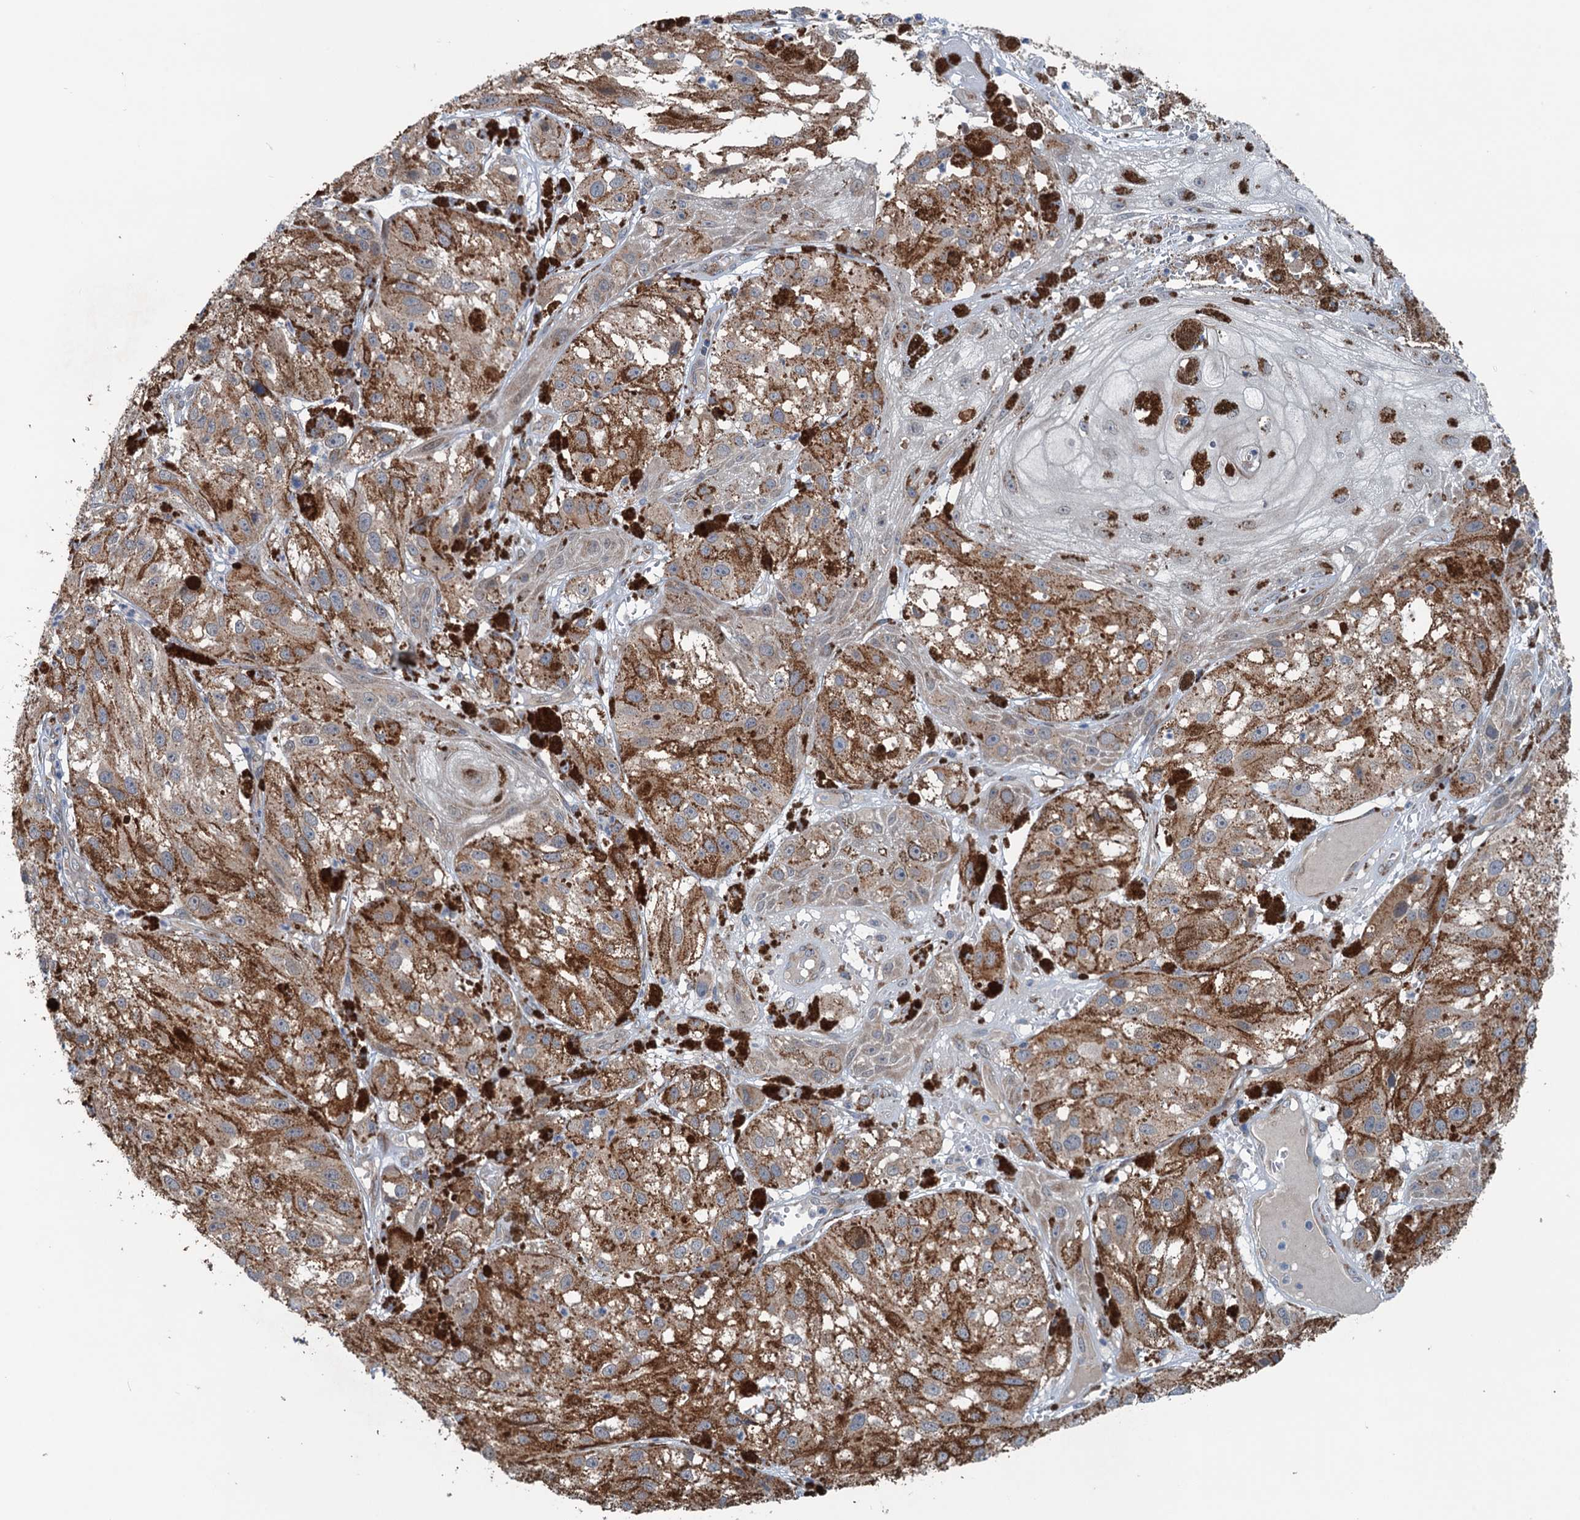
{"staining": {"intensity": "moderate", "quantity": ">75%", "location": "cytoplasmic/membranous"}, "tissue": "melanoma", "cell_type": "Tumor cells", "image_type": "cancer", "snomed": [{"axis": "morphology", "description": "Malignant melanoma, NOS"}, {"axis": "topography", "description": "Skin"}], "caption": "A histopathology image of human melanoma stained for a protein demonstrates moderate cytoplasmic/membranous brown staining in tumor cells. Nuclei are stained in blue.", "gene": "DYNC2I2", "patient": {"sex": "male", "age": 88}}